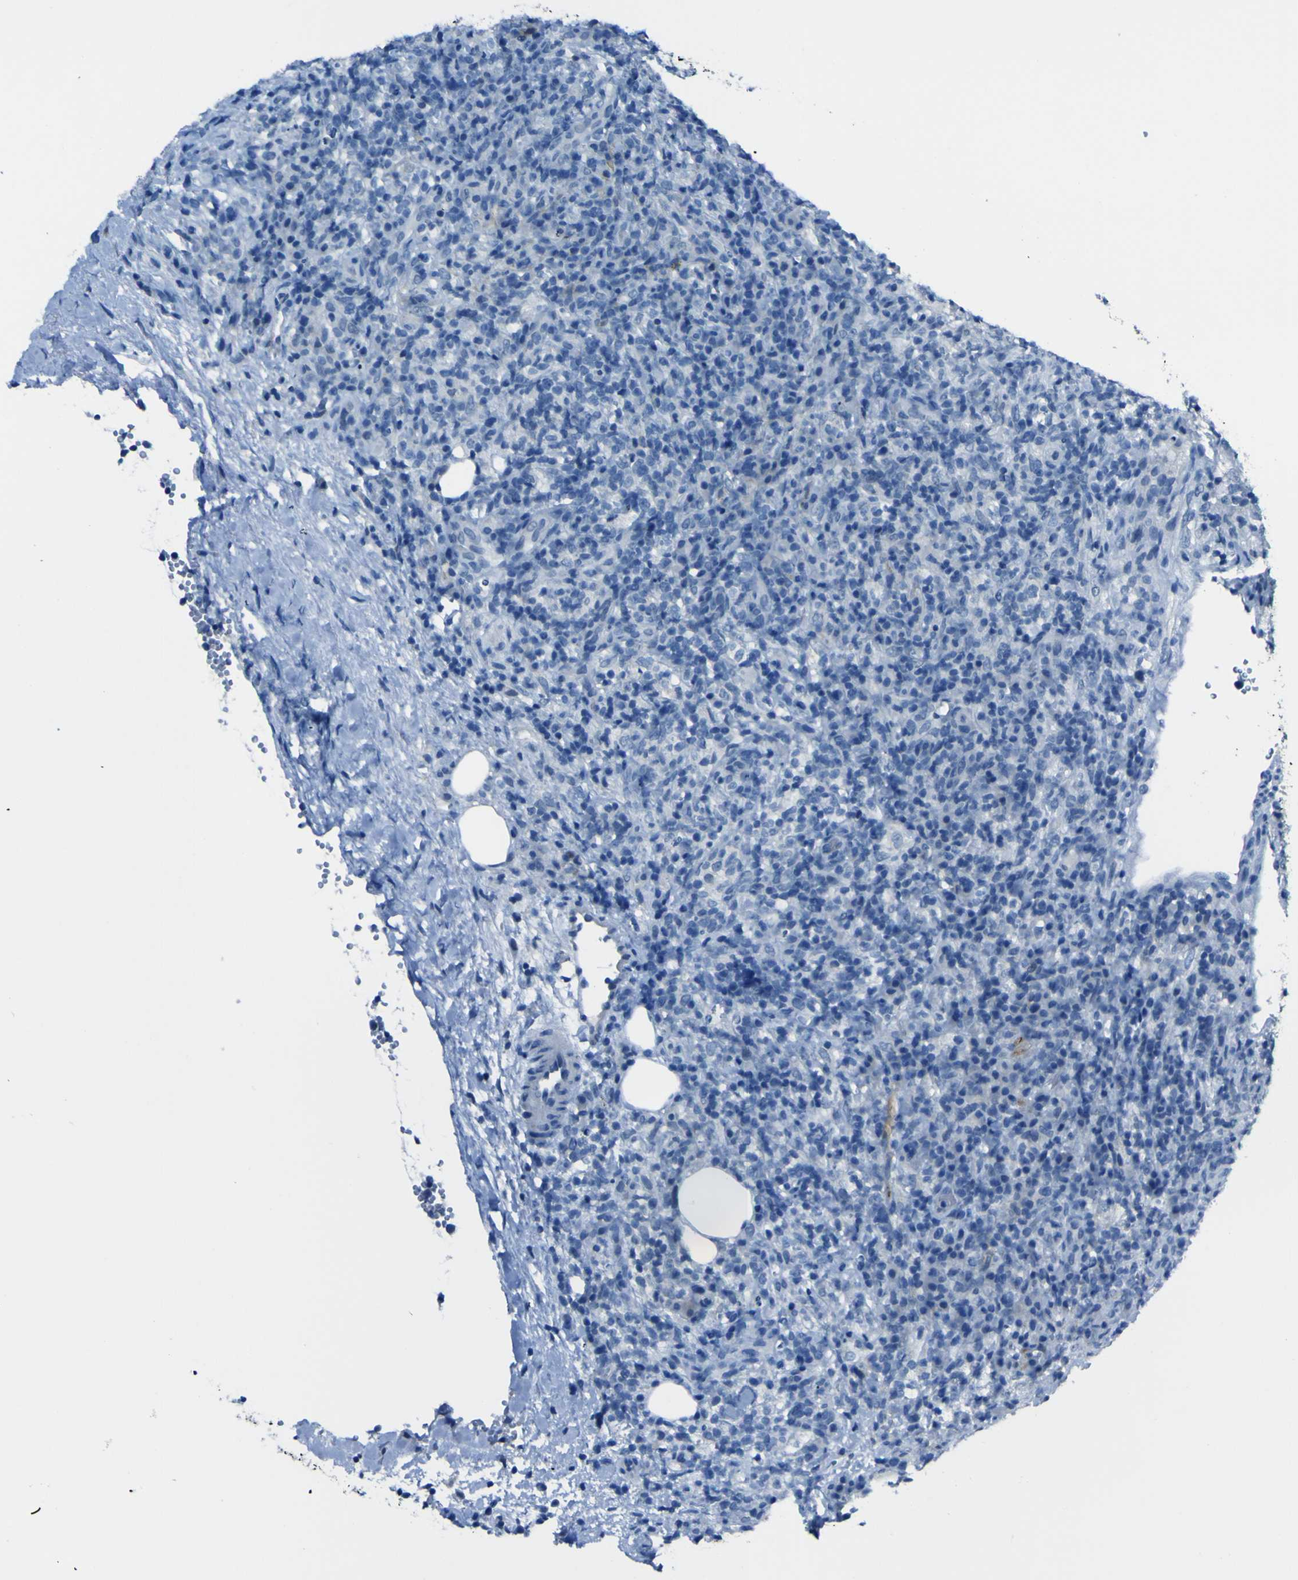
{"staining": {"intensity": "negative", "quantity": "none", "location": "none"}, "tissue": "lymphoma", "cell_type": "Tumor cells", "image_type": "cancer", "snomed": [{"axis": "morphology", "description": "Malignant lymphoma, non-Hodgkin's type, High grade"}, {"axis": "topography", "description": "Lymph node"}], "caption": "Histopathology image shows no significant protein expression in tumor cells of high-grade malignant lymphoma, non-Hodgkin's type. Brightfield microscopy of immunohistochemistry stained with DAB (3,3'-diaminobenzidine) (brown) and hematoxylin (blue), captured at high magnification.", "gene": "PHKG1", "patient": {"sex": "female", "age": 76}}